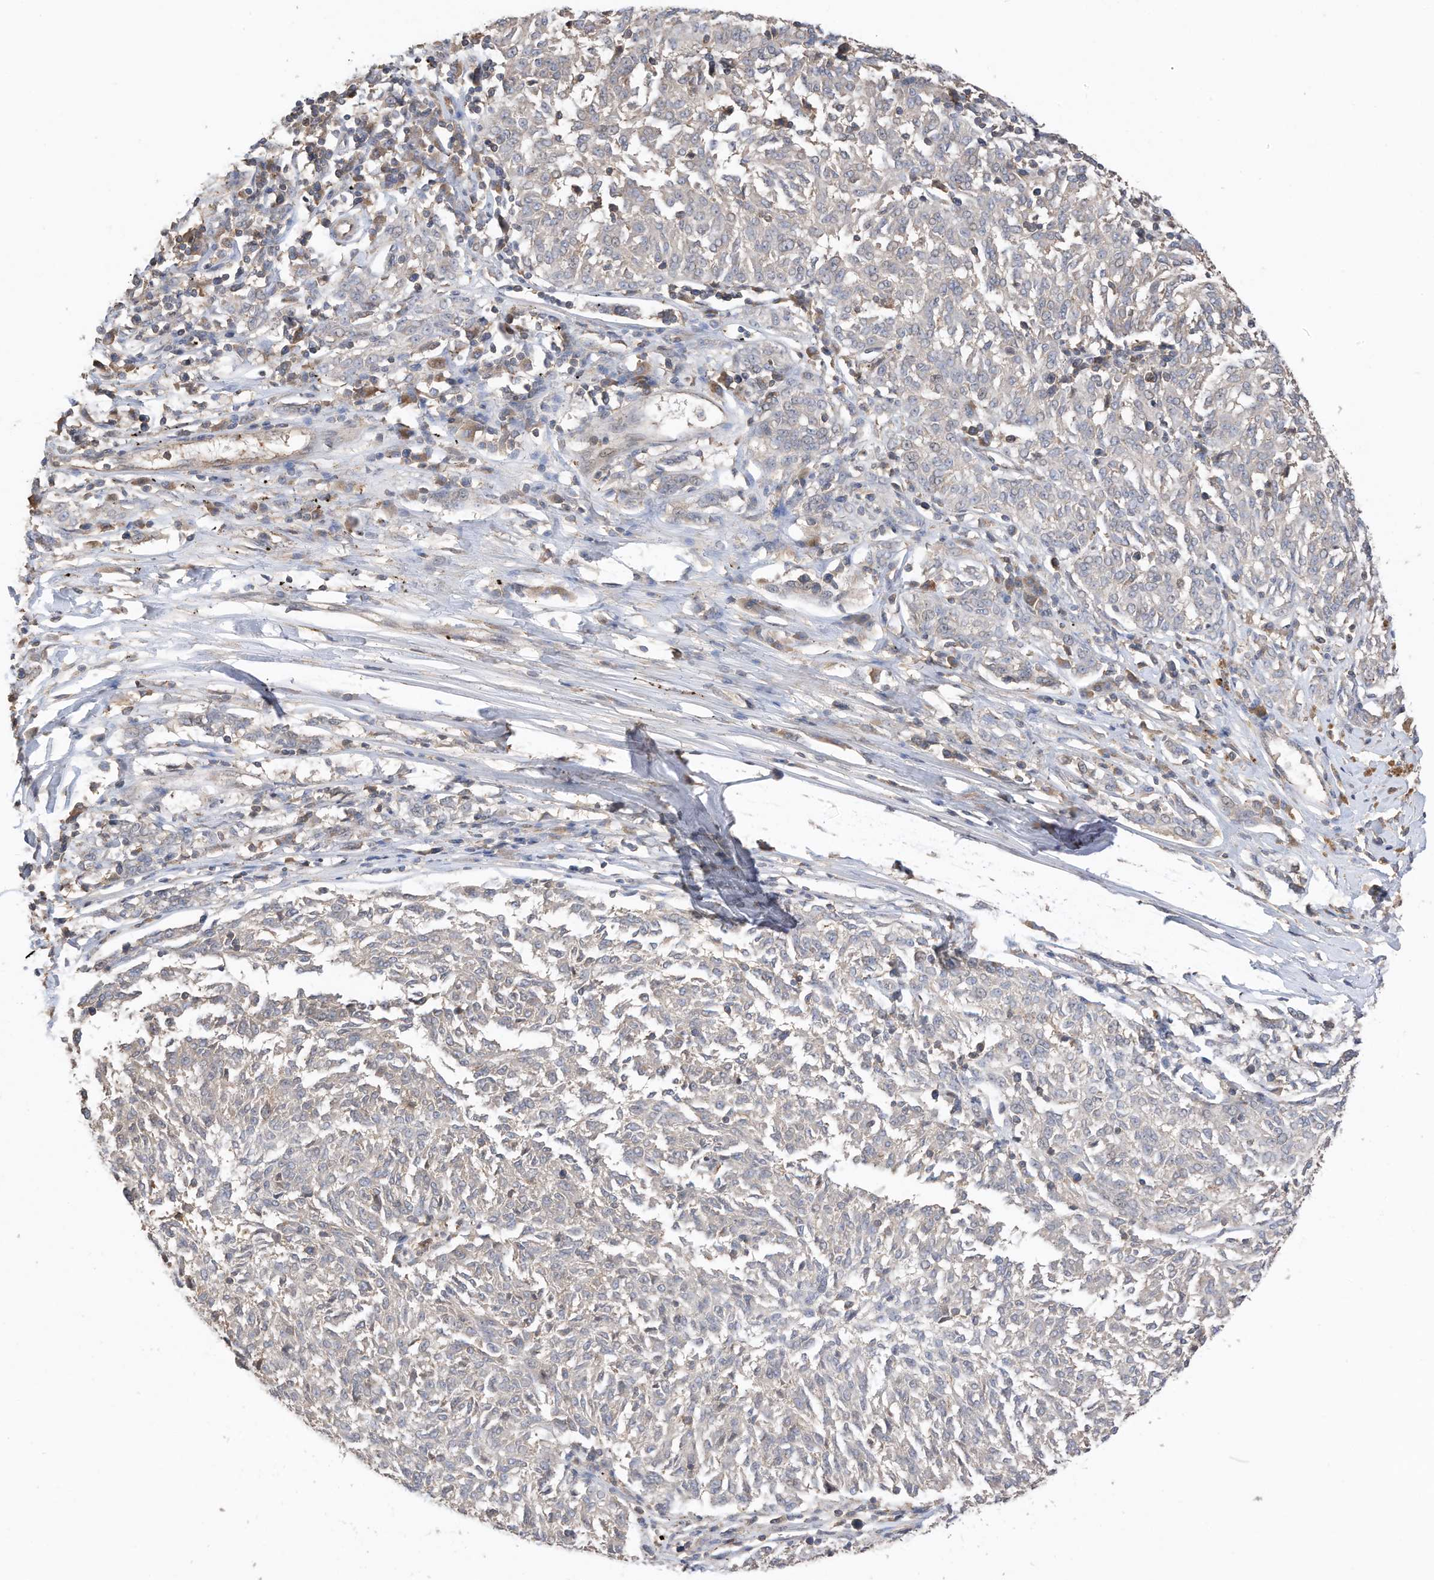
{"staining": {"intensity": "negative", "quantity": "none", "location": "none"}, "tissue": "melanoma", "cell_type": "Tumor cells", "image_type": "cancer", "snomed": [{"axis": "morphology", "description": "Malignant melanoma, NOS"}, {"axis": "topography", "description": "Skin"}], "caption": "The image demonstrates no staining of tumor cells in malignant melanoma.", "gene": "REC8", "patient": {"sex": "female", "age": 72}}